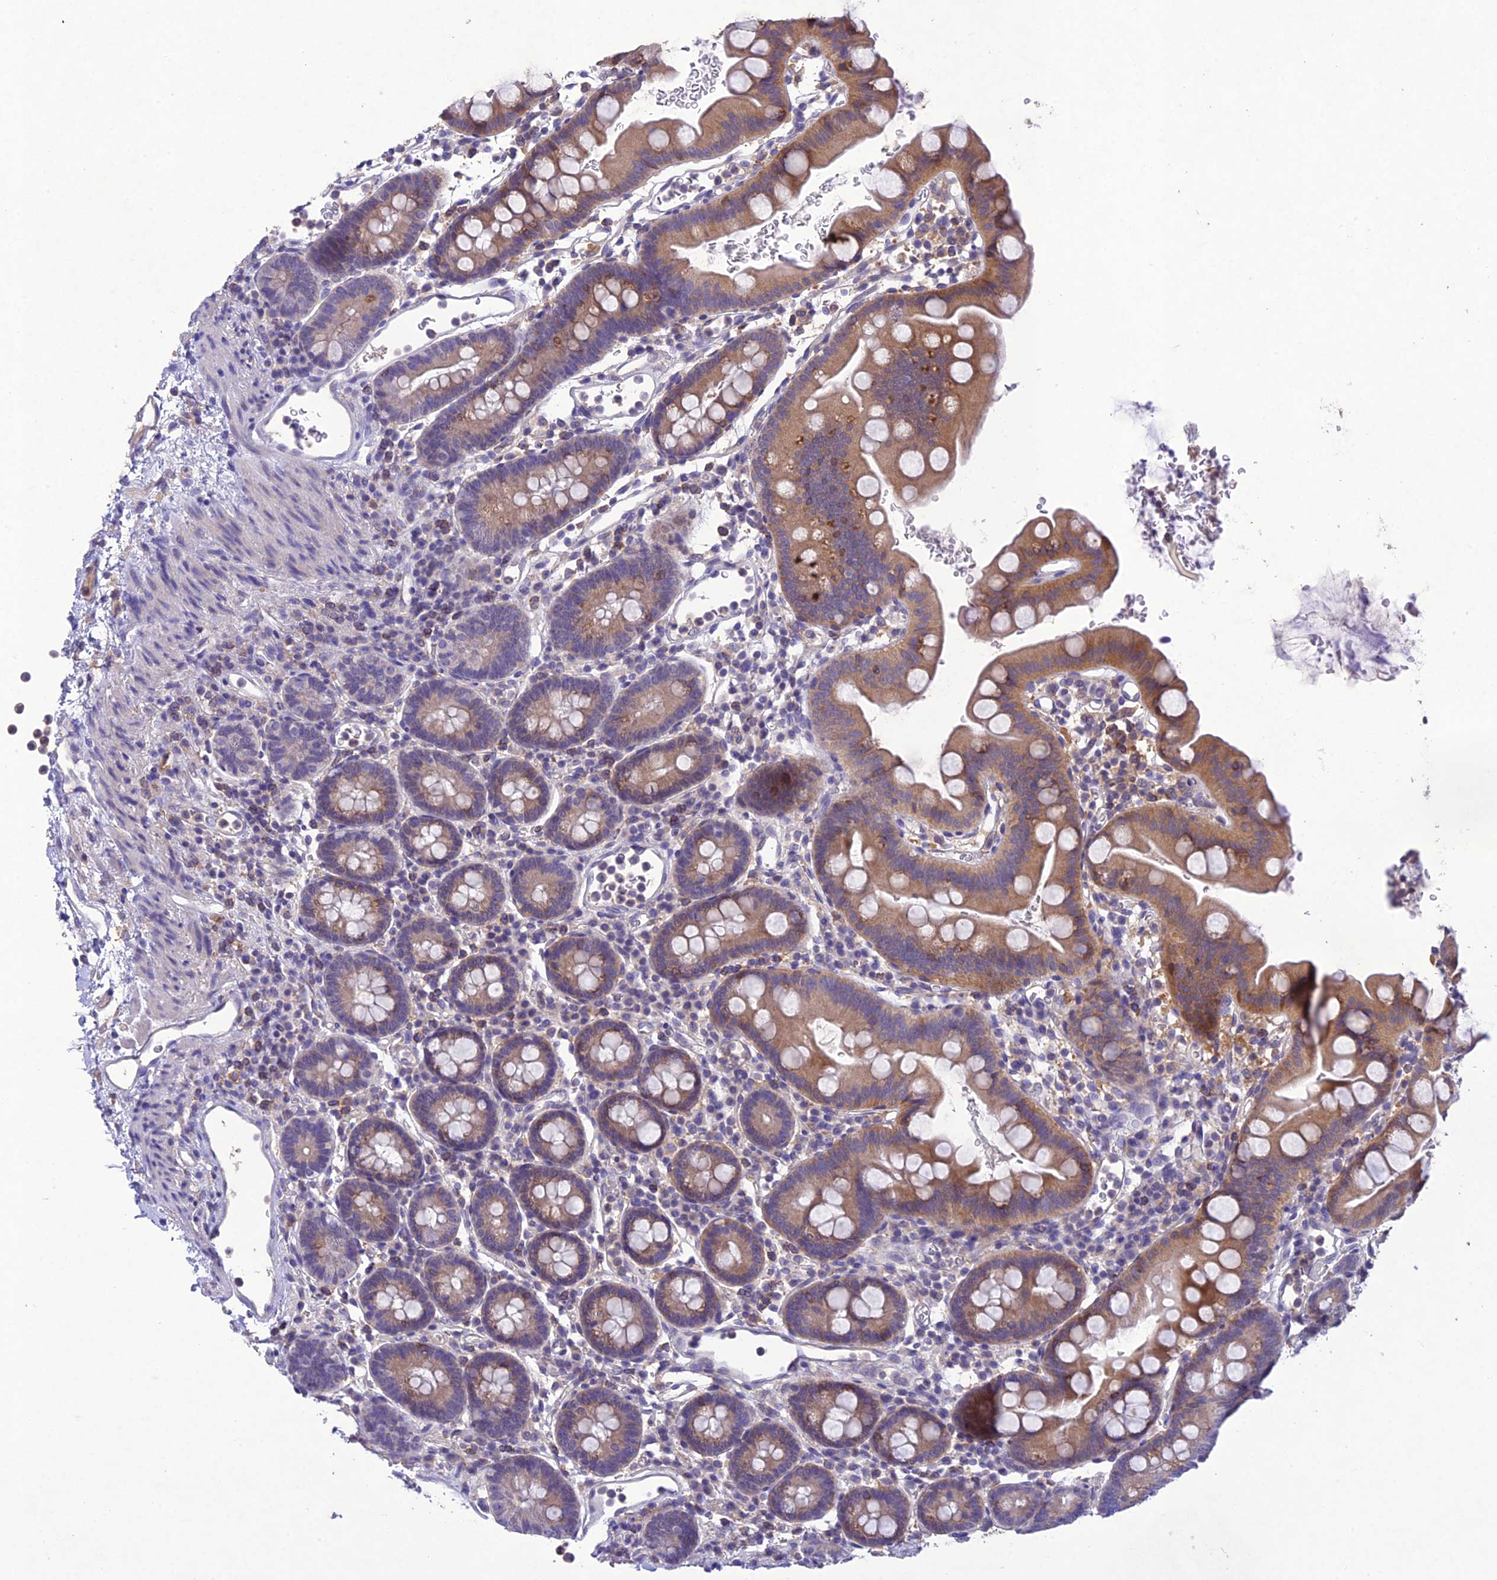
{"staining": {"intensity": "moderate", "quantity": "25%-75%", "location": "cytoplasmic/membranous"}, "tissue": "small intestine", "cell_type": "Glandular cells", "image_type": "normal", "snomed": [{"axis": "morphology", "description": "Normal tissue, NOS"}, {"axis": "topography", "description": "Stomach, upper"}, {"axis": "topography", "description": "Stomach, lower"}, {"axis": "topography", "description": "Small intestine"}], "caption": "IHC (DAB (3,3'-diaminobenzidine)) staining of benign human small intestine demonstrates moderate cytoplasmic/membranous protein staining in about 25%-75% of glandular cells.", "gene": "SNX24", "patient": {"sex": "male", "age": 68}}